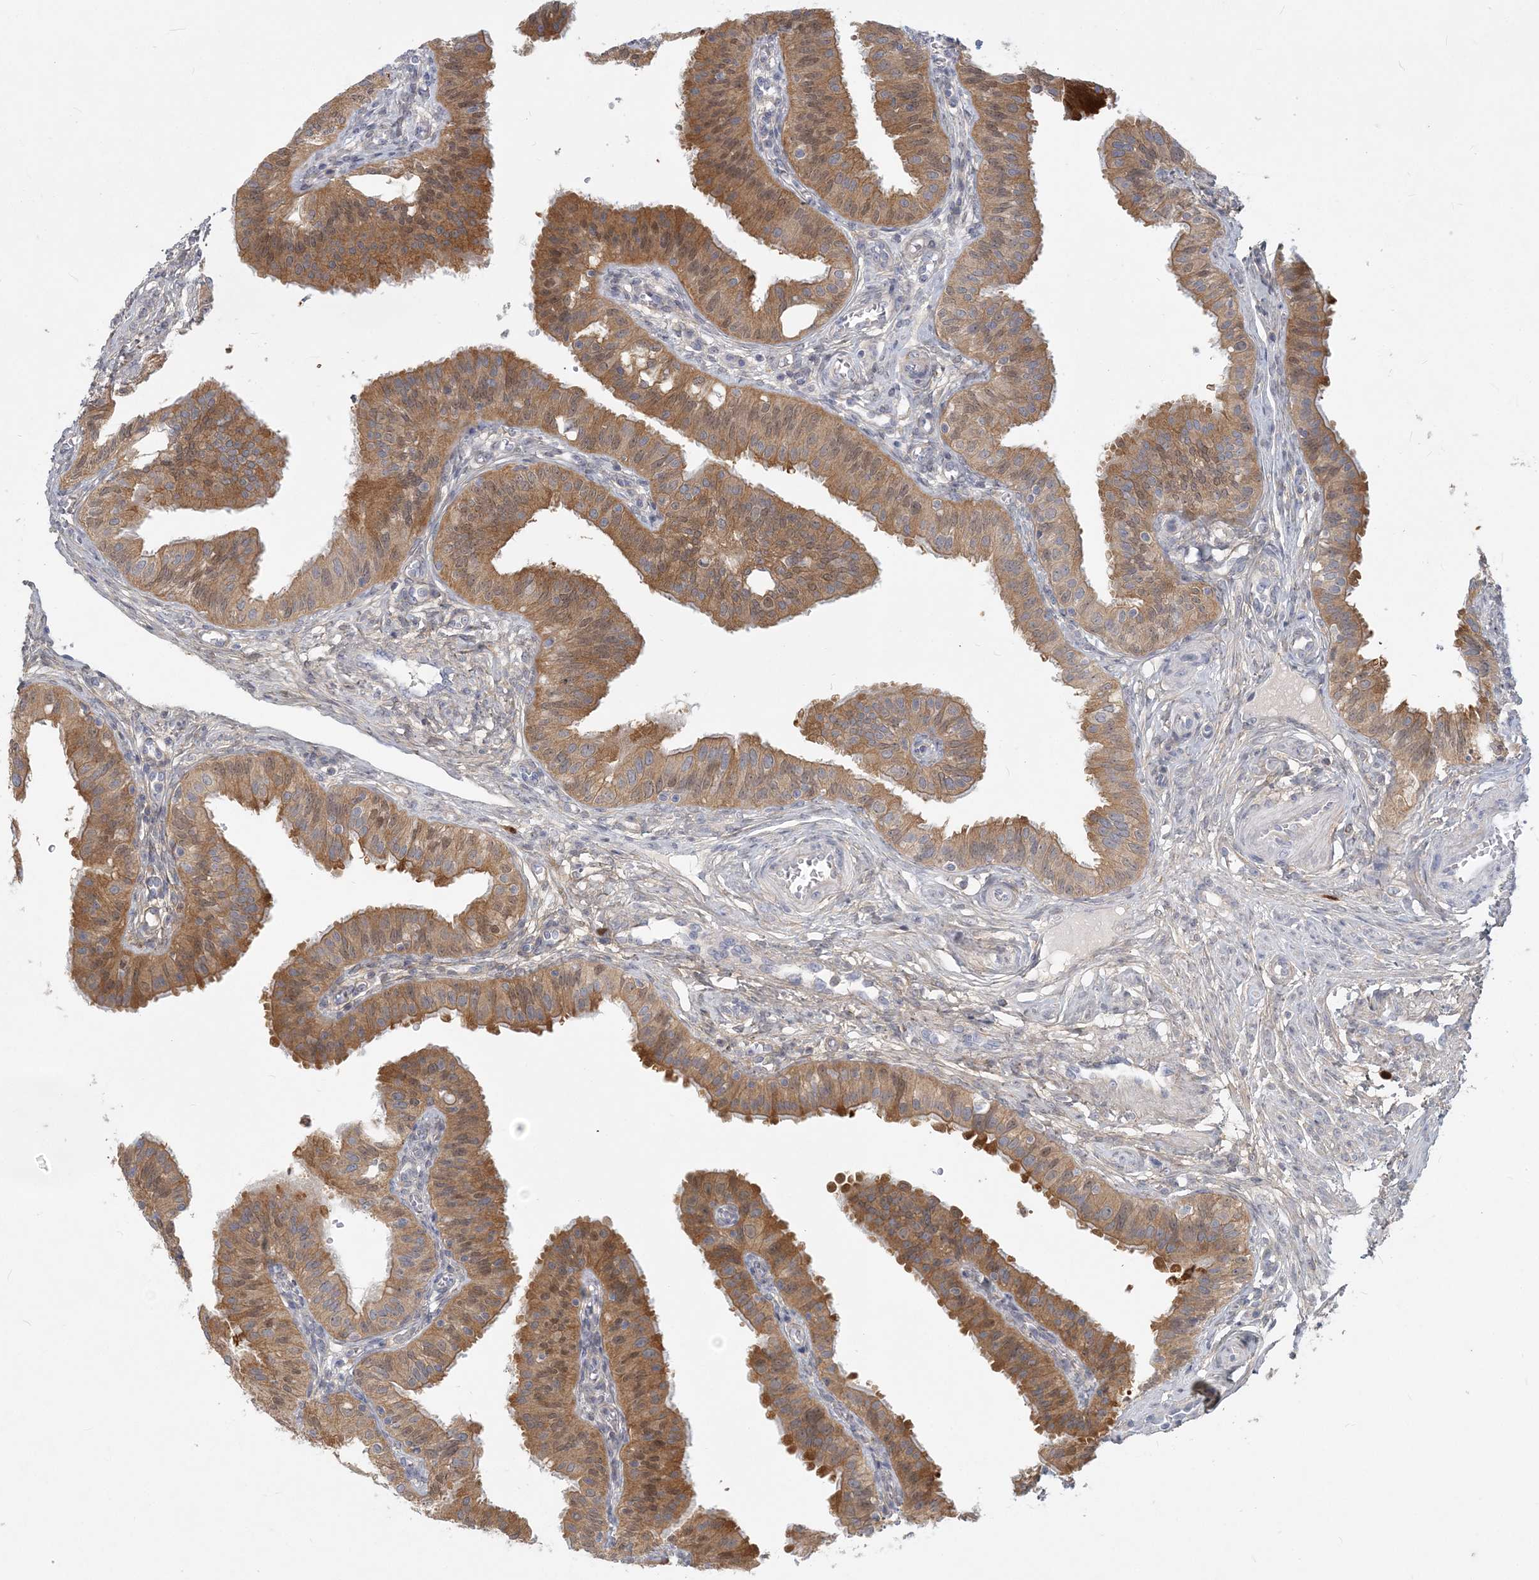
{"staining": {"intensity": "moderate", "quantity": "25%-75%", "location": "cytoplasmic/membranous"}, "tissue": "fallopian tube", "cell_type": "Glandular cells", "image_type": "normal", "snomed": [{"axis": "morphology", "description": "Normal tissue, NOS"}, {"axis": "topography", "description": "Fallopian tube"}, {"axis": "topography", "description": "Ovary"}], "caption": "Immunohistochemistry (DAB) staining of normal fallopian tube reveals moderate cytoplasmic/membranous protein staining in about 25%-75% of glandular cells. The staining is performed using DAB (3,3'-diaminobenzidine) brown chromogen to label protein expression. The nuclei are counter-stained blue using hematoxylin.", "gene": "GMPPA", "patient": {"sex": "female", "age": 42}}